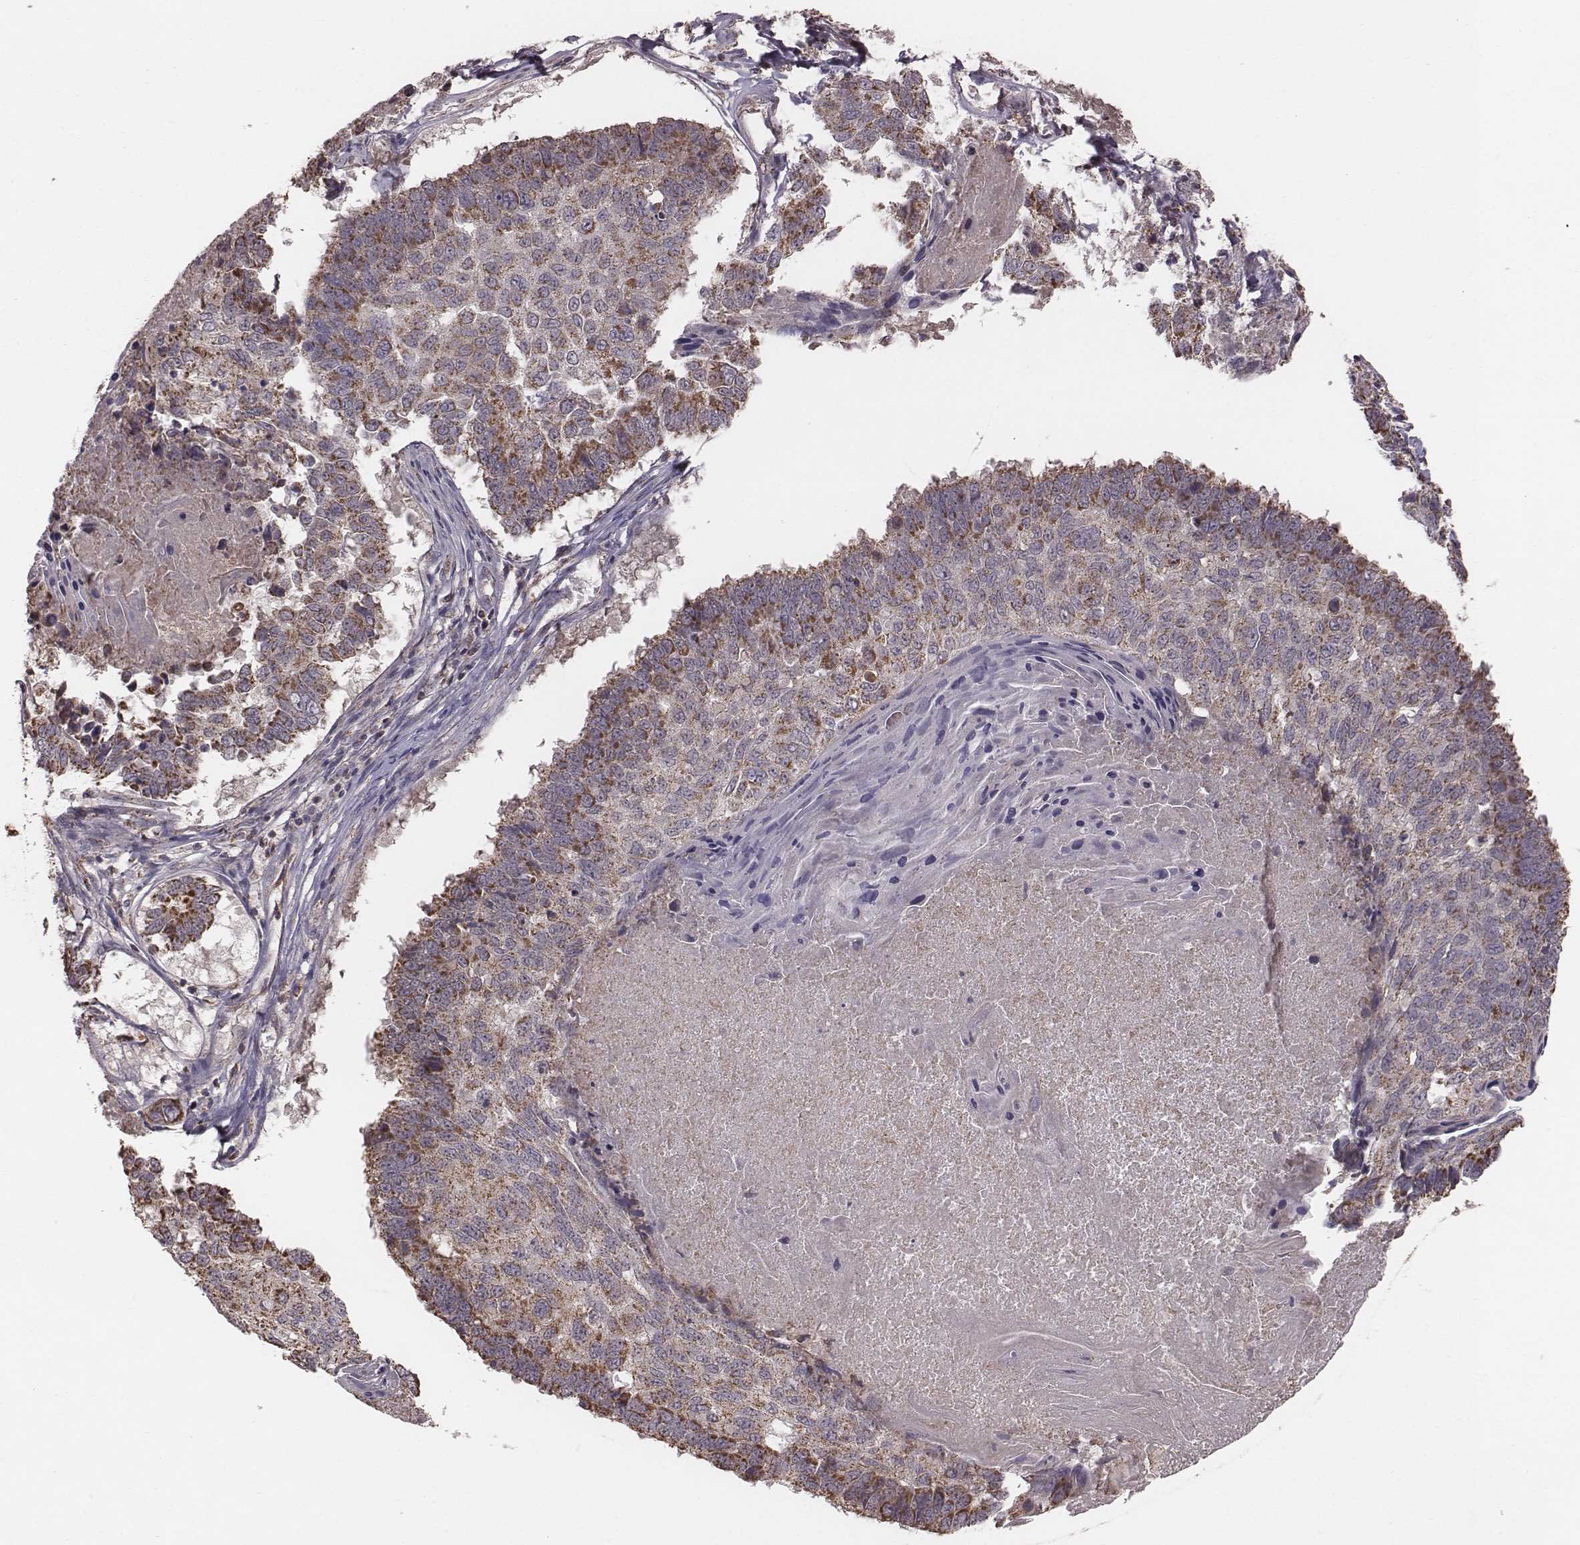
{"staining": {"intensity": "strong", "quantity": ">75%", "location": "cytoplasmic/membranous"}, "tissue": "lung cancer", "cell_type": "Tumor cells", "image_type": "cancer", "snomed": [{"axis": "morphology", "description": "Squamous cell carcinoma, NOS"}, {"axis": "topography", "description": "Lung"}], "caption": "Immunohistochemistry (IHC) staining of lung squamous cell carcinoma, which displays high levels of strong cytoplasmic/membranous expression in approximately >75% of tumor cells indicating strong cytoplasmic/membranous protein positivity. The staining was performed using DAB (brown) for protein detection and nuclei were counterstained in hematoxylin (blue).", "gene": "PDCD2L", "patient": {"sex": "male", "age": 73}}